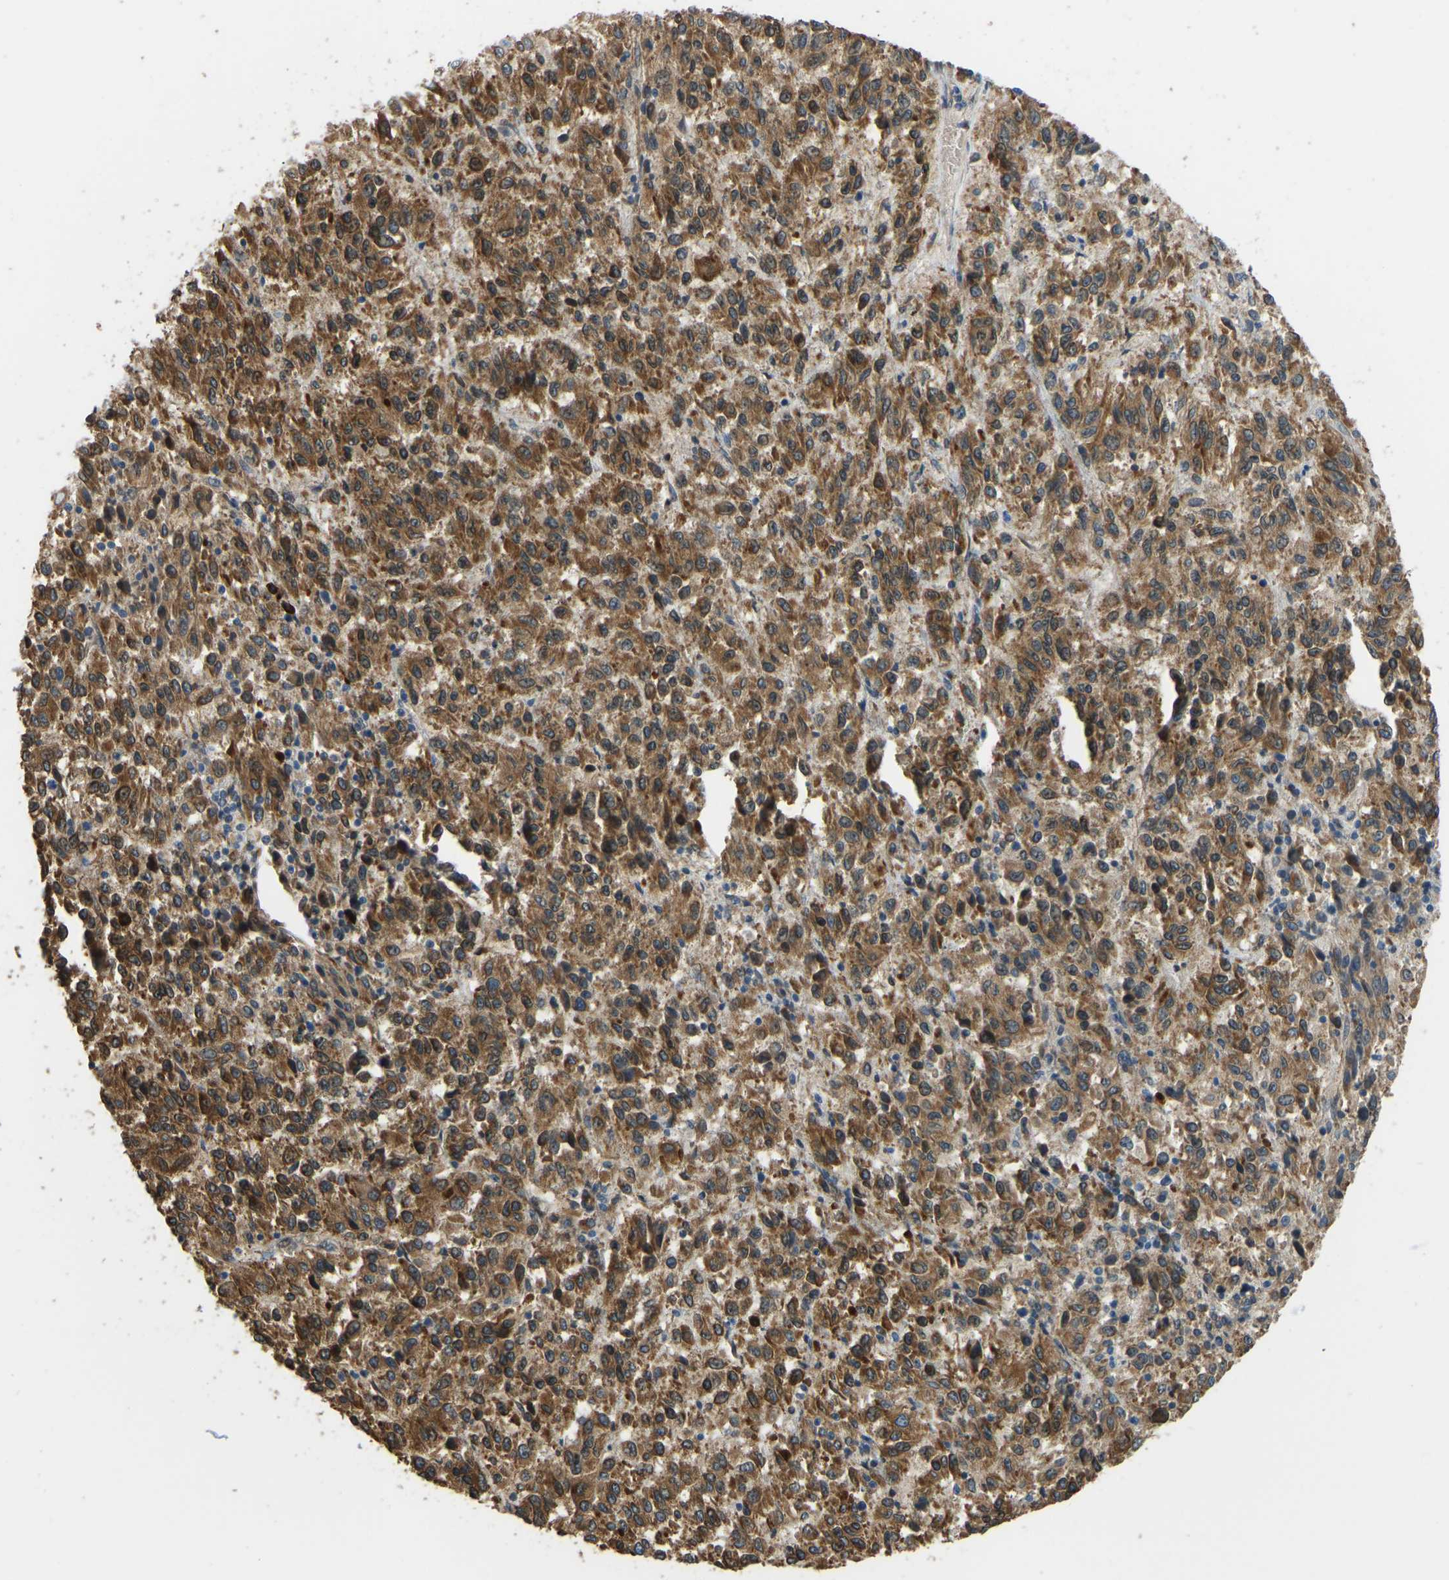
{"staining": {"intensity": "moderate", "quantity": ">75%", "location": "cytoplasmic/membranous"}, "tissue": "melanoma", "cell_type": "Tumor cells", "image_type": "cancer", "snomed": [{"axis": "morphology", "description": "Malignant melanoma, Metastatic site"}, {"axis": "topography", "description": "Lung"}], "caption": "A histopathology image of human malignant melanoma (metastatic site) stained for a protein exhibits moderate cytoplasmic/membranous brown staining in tumor cells.", "gene": "OS9", "patient": {"sex": "male", "age": 64}}